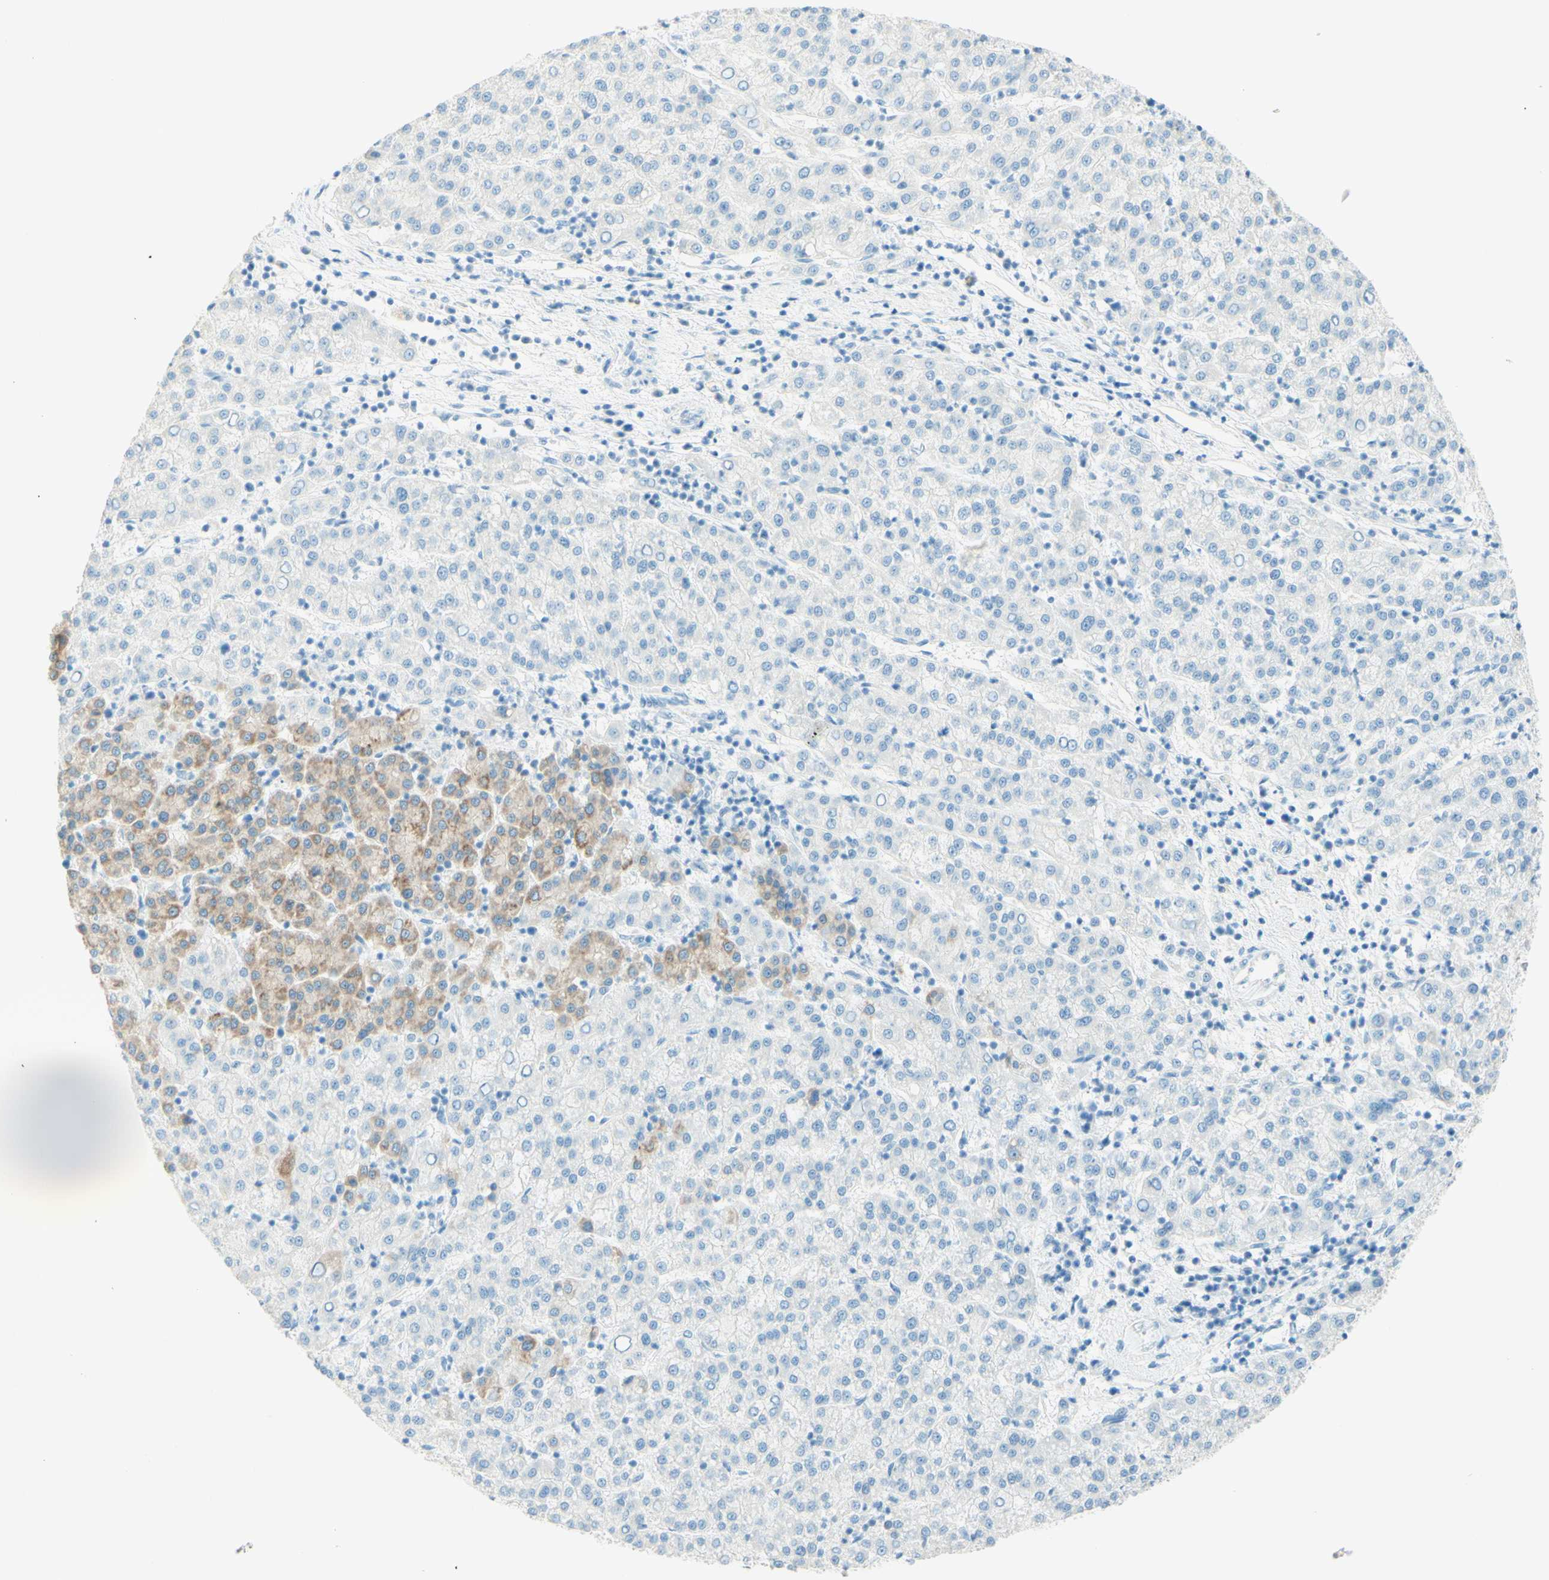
{"staining": {"intensity": "weak", "quantity": "25%-75%", "location": "cytoplasmic/membranous"}, "tissue": "liver cancer", "cell_type": "Tumor cells", "image_type": "cancer", "snomed": [{"axis": "morphology", "description": "Carcinoma, Hepatocellular, NOS"}, {"axis": "topography", "description": "Liver"}], "caption": "Protein expression analysis of hepatocellular carcinoma (liver) reveals weak cytoplasmic/membranous positivity in approximately 25%-75% of tumor cells.", "gene": "FMR1NB", "patient": {"sex": "female", "age": 58}}